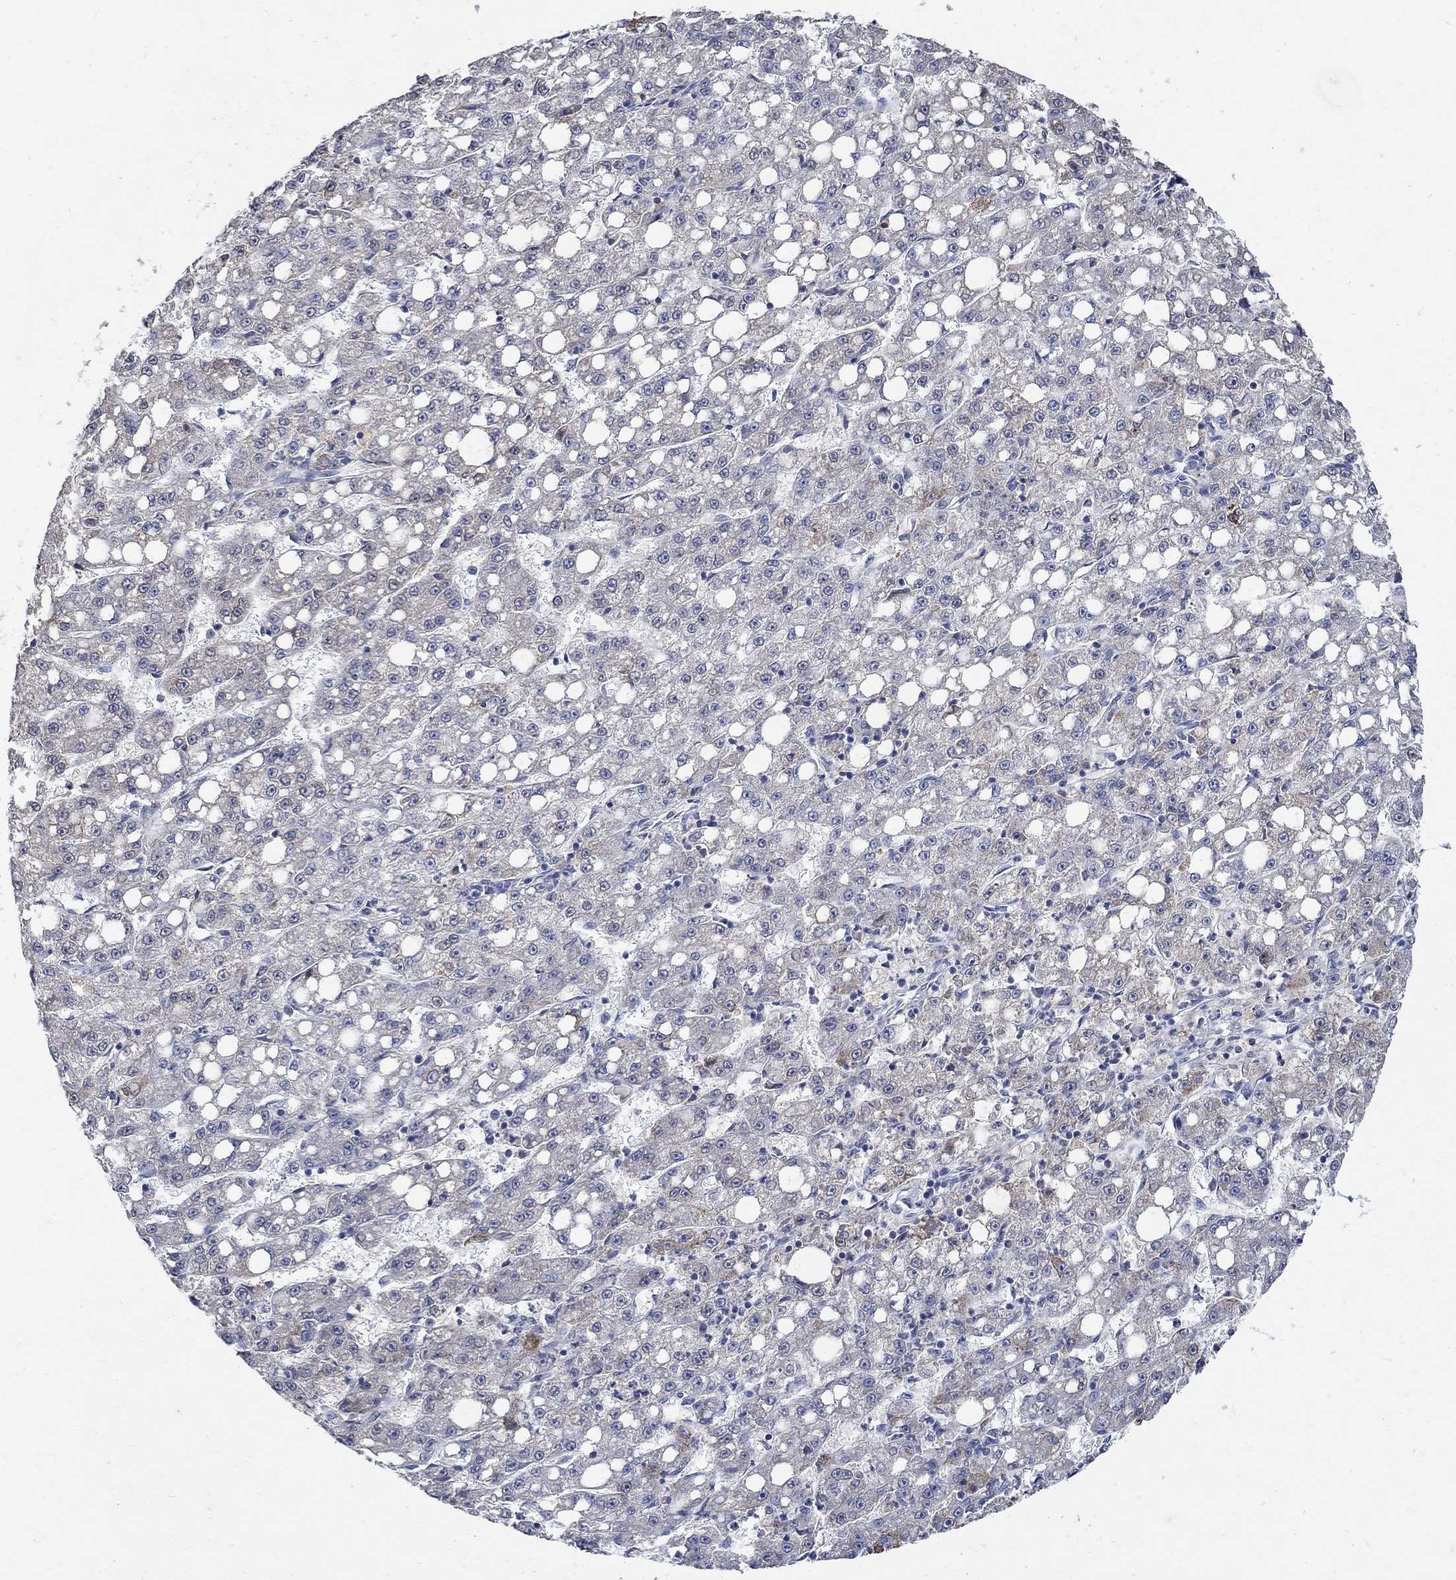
{"staining": {"intensity": "negative", "quantity": "none", "location": "none"}, "tissue": "liver cancer", "cell_type": "Tumor cells", "image_type": "cancer", "snomed": [{"axis": "morphology", "description": "Carcinoma, Hepatocellular, NOS"}, {"axis": "topography", "description": "Liver"}], "caption": "Photomicrograph shows no significant protein positivity in tumor cells of liver cancer.", "gene": "TMEM169", "patient": {"sex": "female", "age": 65}}